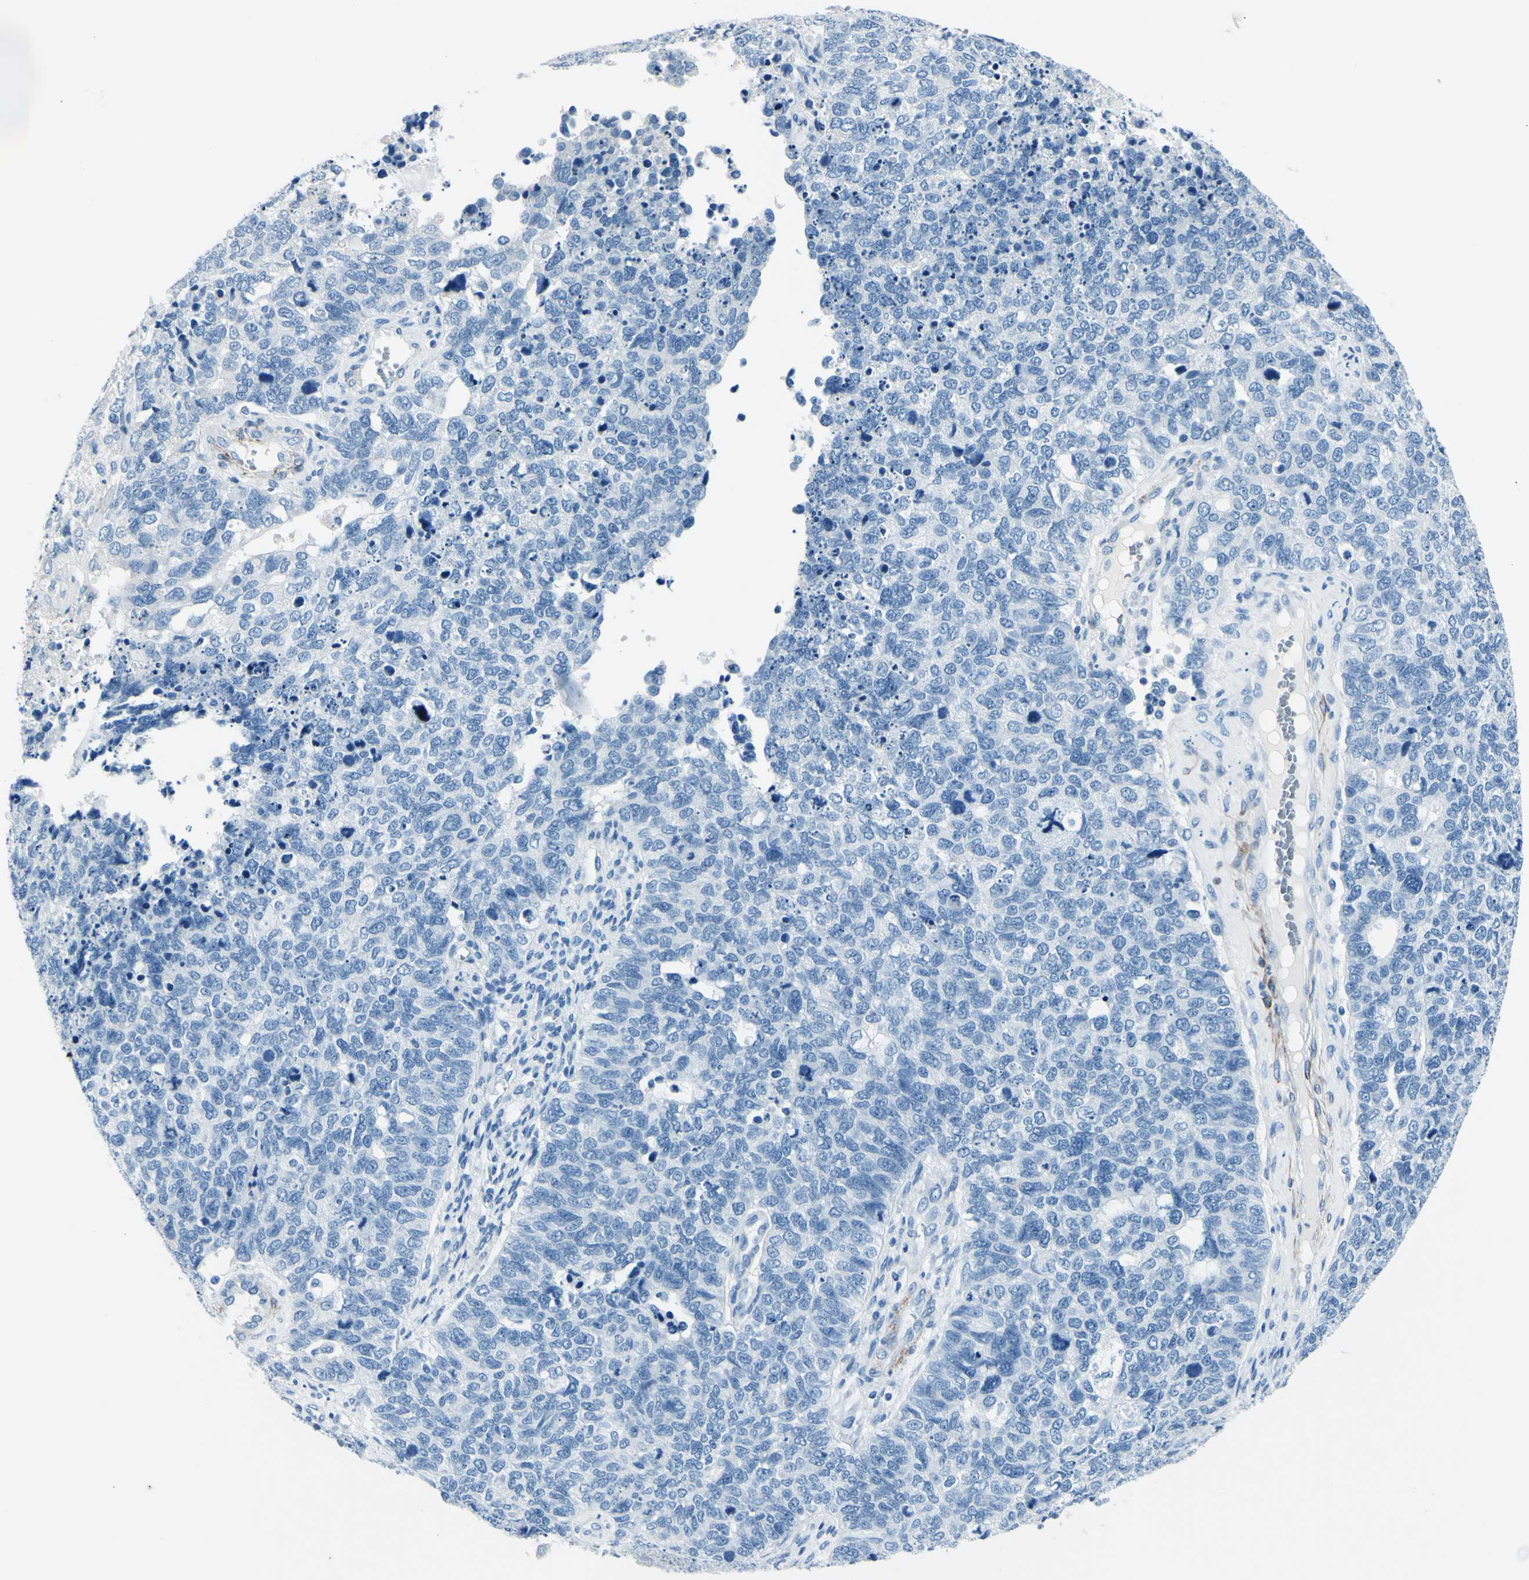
{"staining": {"intensity": "negative", "quantity": "none", "location": "none"}, "tissue": "cervical cancer", "cell_type": "Tumor cells", "image_type": "cancer", "snomed": [{"axis": "morphology", "description": "Squamous cell carcinoma, NOS"}, {"axis": "topography", "description": "Cervix"}], "caption": "Protein analysis of cervical cancer demonstrates no significant expression in tumor cells.", "gene": "CDH15", "patient": {"sex": "female", "age": 63}}